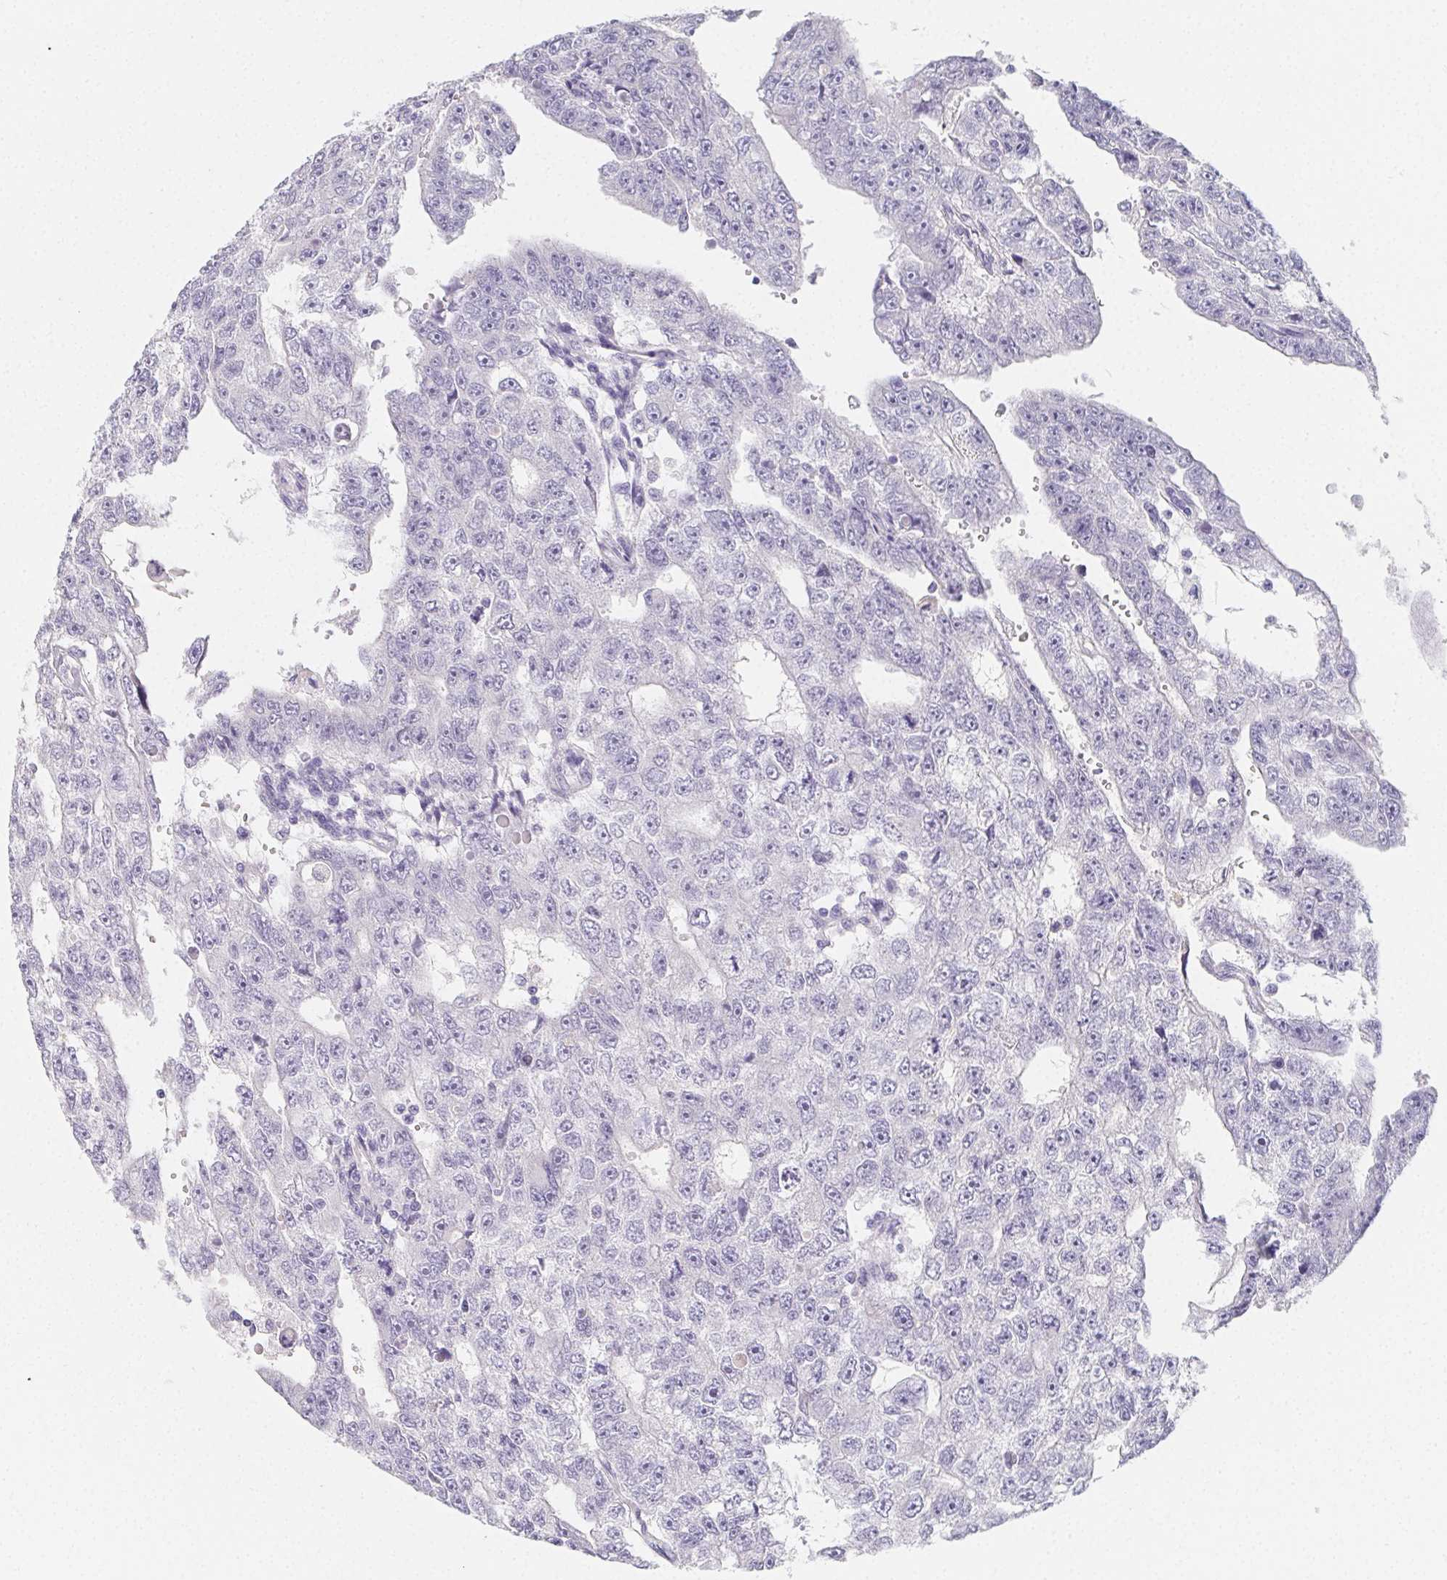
{"staining": {"intensity": "negative", "quantity": "none", "location": "none"}, "tissue": "testis cancer", "cell_type": "Tumor cells", "image_type": "cancer", "snomed": [{"axis": "morphology", "description": "Carcinoma, Embryonal, NOS"}, {"axis": "topography", "description": "Testis"}], "caption": "Testis cancer (embryonal carcinoma) was stained to show a protein in brown. There is no significant staining in tumor cells.", "gene": "GLIPR1L1", "patient": {"sex": "male", "age": 20}}